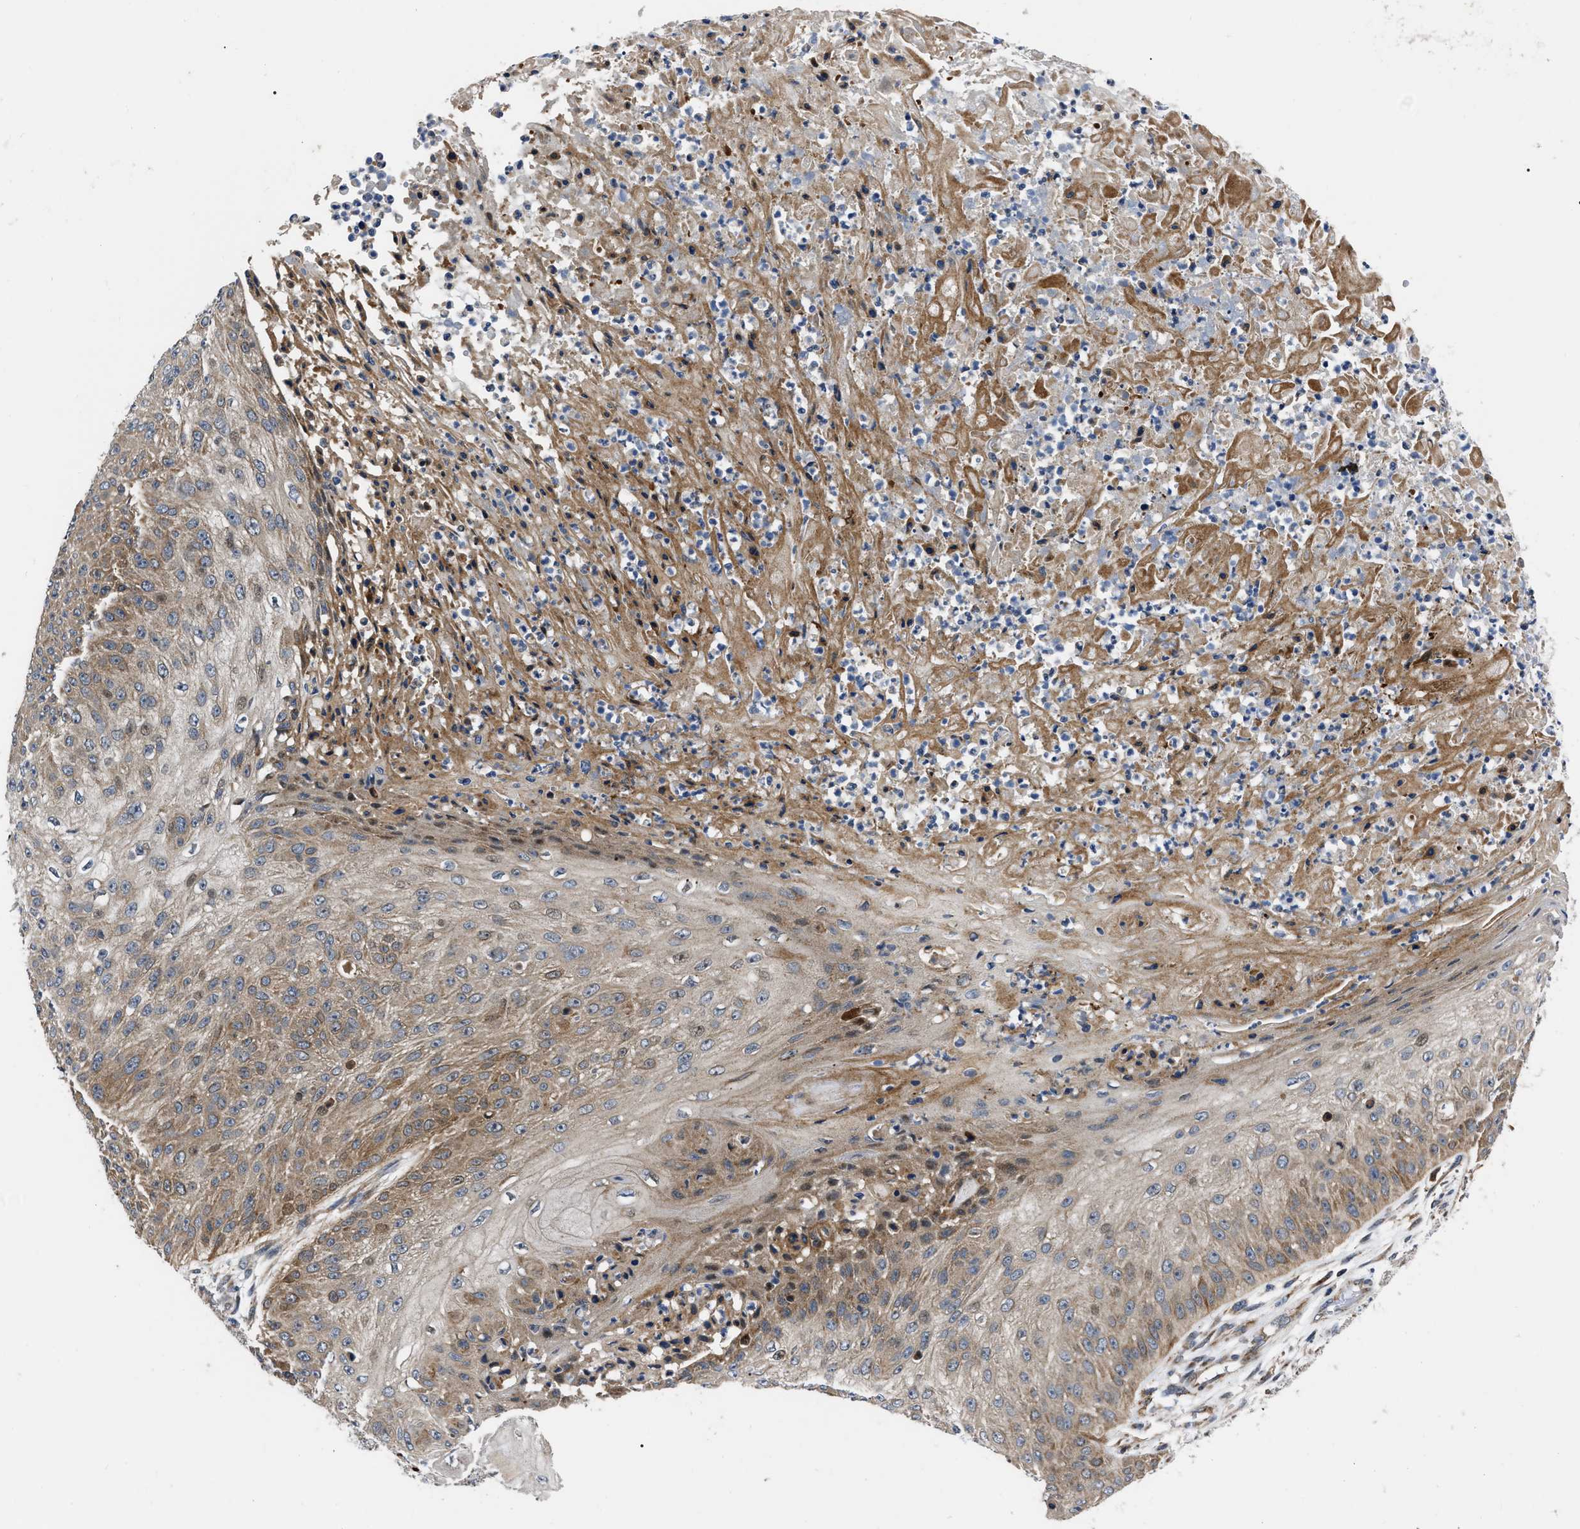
{"staining": {"intensity": "moderate", "quantity": ">75%", "location": "cytoplasmic/membranous"}, "tissue": "skin cancer", "cell_type": "Tumor cells", "image_type": "cancer", "snomed": [{"axis": "morphology", "description": "Squamous cell carcinoma, NOS"}, {"axis": "topography", "description": "Skin"}], "caption": "A brown stain labels moderate cytoplasmic/membranous expression of a protein in human skin cancer tumor cells.", "gene": "PPWD1", "patient": {"sex": "female", "age": 80}}